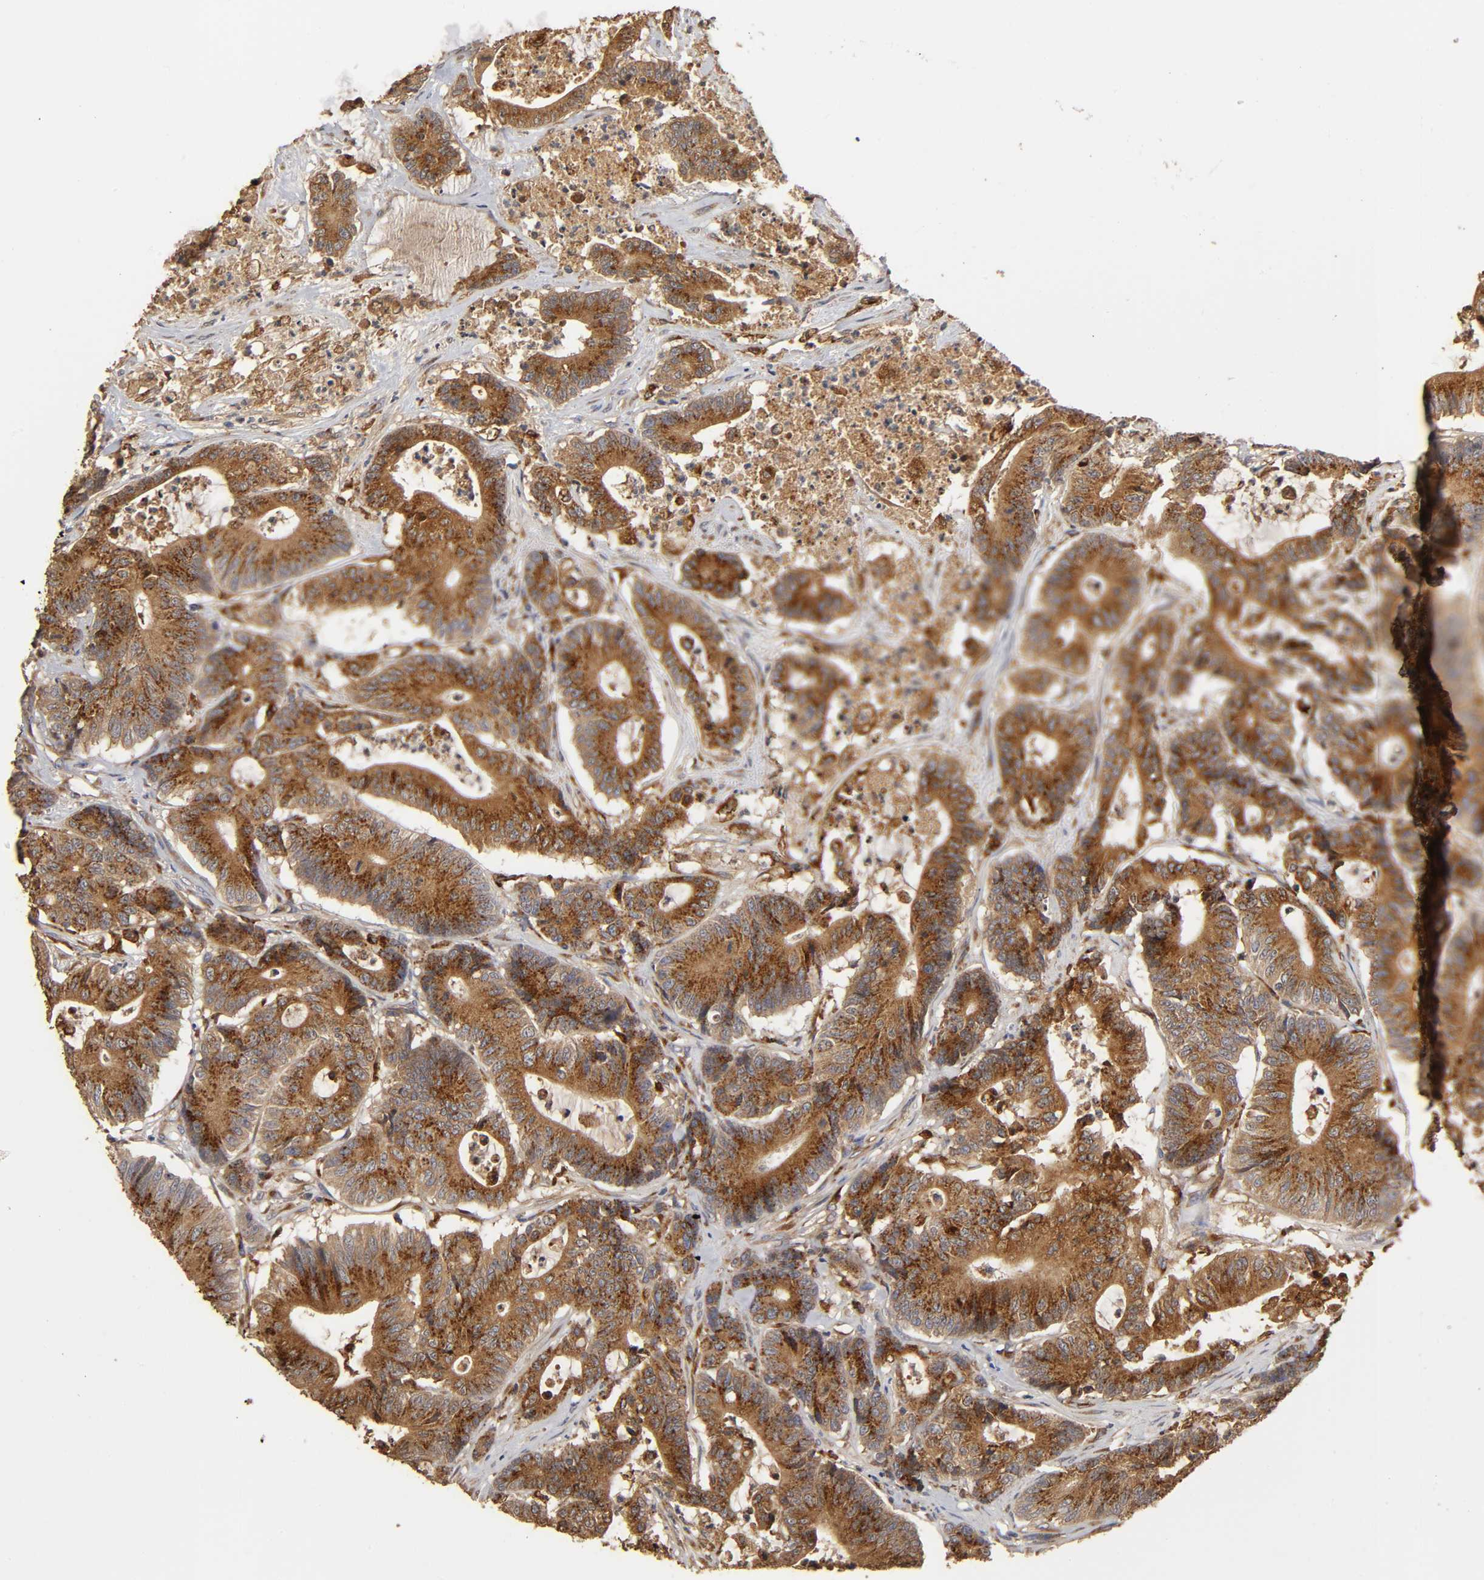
{"staining": {"intensity": "strong", "quantity": ">75%", "location": "cytoplasmic/membranous"}, "tissue": "colorectal cancer", "cell_type": "Tumor cells", "image_type": "cancer", "snomed": [{"axis": "morphology", "description": "Adenocarcinoma, NOS"}, {"axis": "topography", "description": "Colon"}], "caption": "Adenocarcinoma (colorectal) was stained to show a protein in brown. There is high levels of strong cytoplasmic/membranous expression in approximately >75% of tumor cells. (DAB (3,3'-diaminobenzidine) IHC with brightfield microscopy, high magnification).", "gene": "GNPTG", "patient": {"sex": "female", "age": 84}}